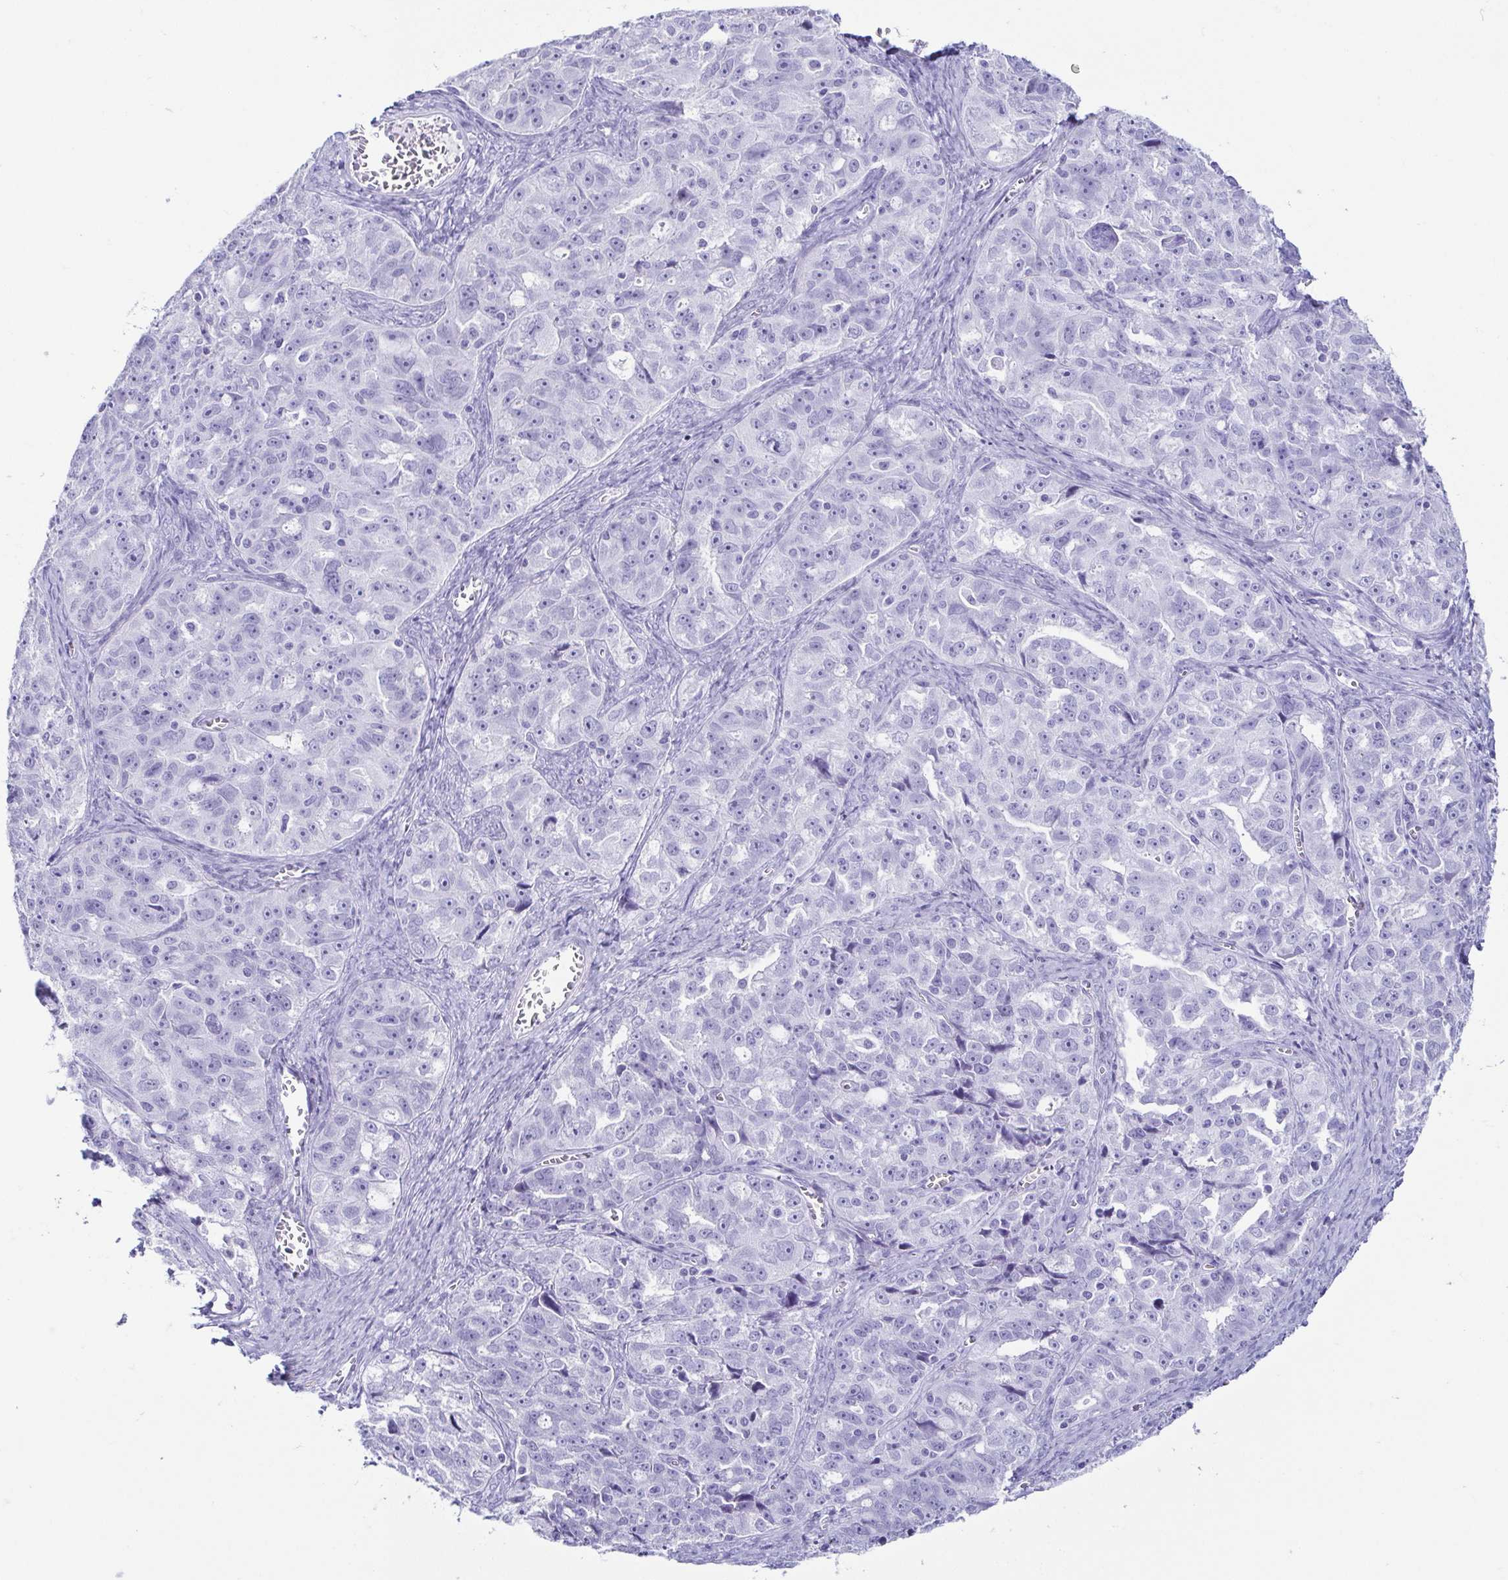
{"staining": {"intensity": "negative", "quantity": "none", "location": "none"}, "tissue": "ovarian cancer", "cell_type": "Tumor cells", "image_type": "cancer", "snomed": [{"axis": "morphology", "description": "Cystadenocarcinoma, serous, NOS"}, {"axis": "topography", "description": "Ovary"}], "caption": "There is no significant positivity in tumor cells of ovarian cancer.", "gene": "CD164L2", "patient": {"sex": "female", "age": 51}}